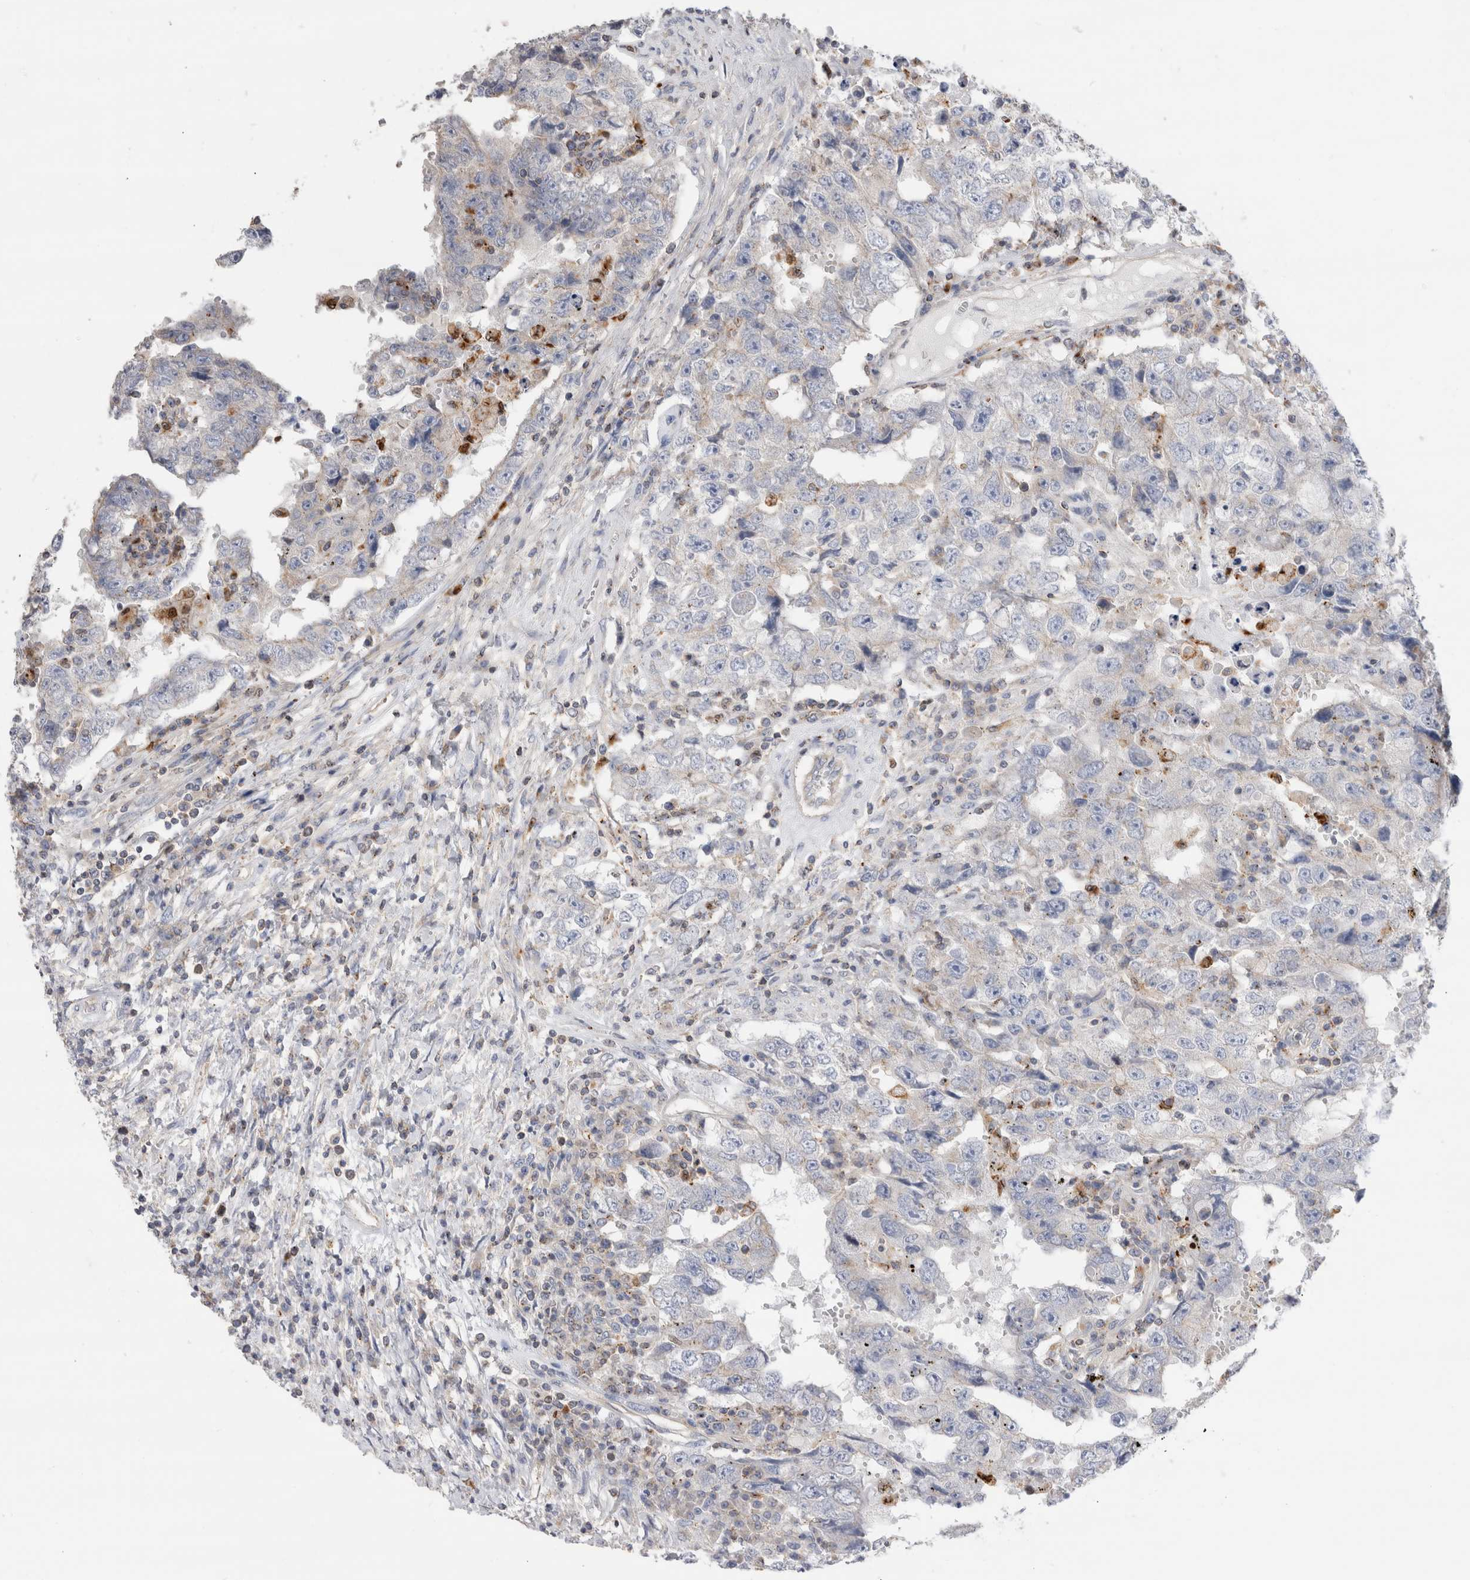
{"staining": {"intensity": "negative", "quantity": "none", "location": "none"}, "tissue": "testis cancer", "cell_type": "Tumor cells", "image_type": "cancer", "snomed": [{"axis": "morphology", "description": "Carcinoma, Embryonal, NOS"}, {"axis": "topography", "description": "Testis"}], "caption": "High power microscopy image of an immunohistochemistry photomicrograph of testis embryonal carcinoma, revealing no significant staining in tumor cells. Nuclei are stained in blue.", "gene": "NXT2", "patient": {"sex": "male", "age": 26}}